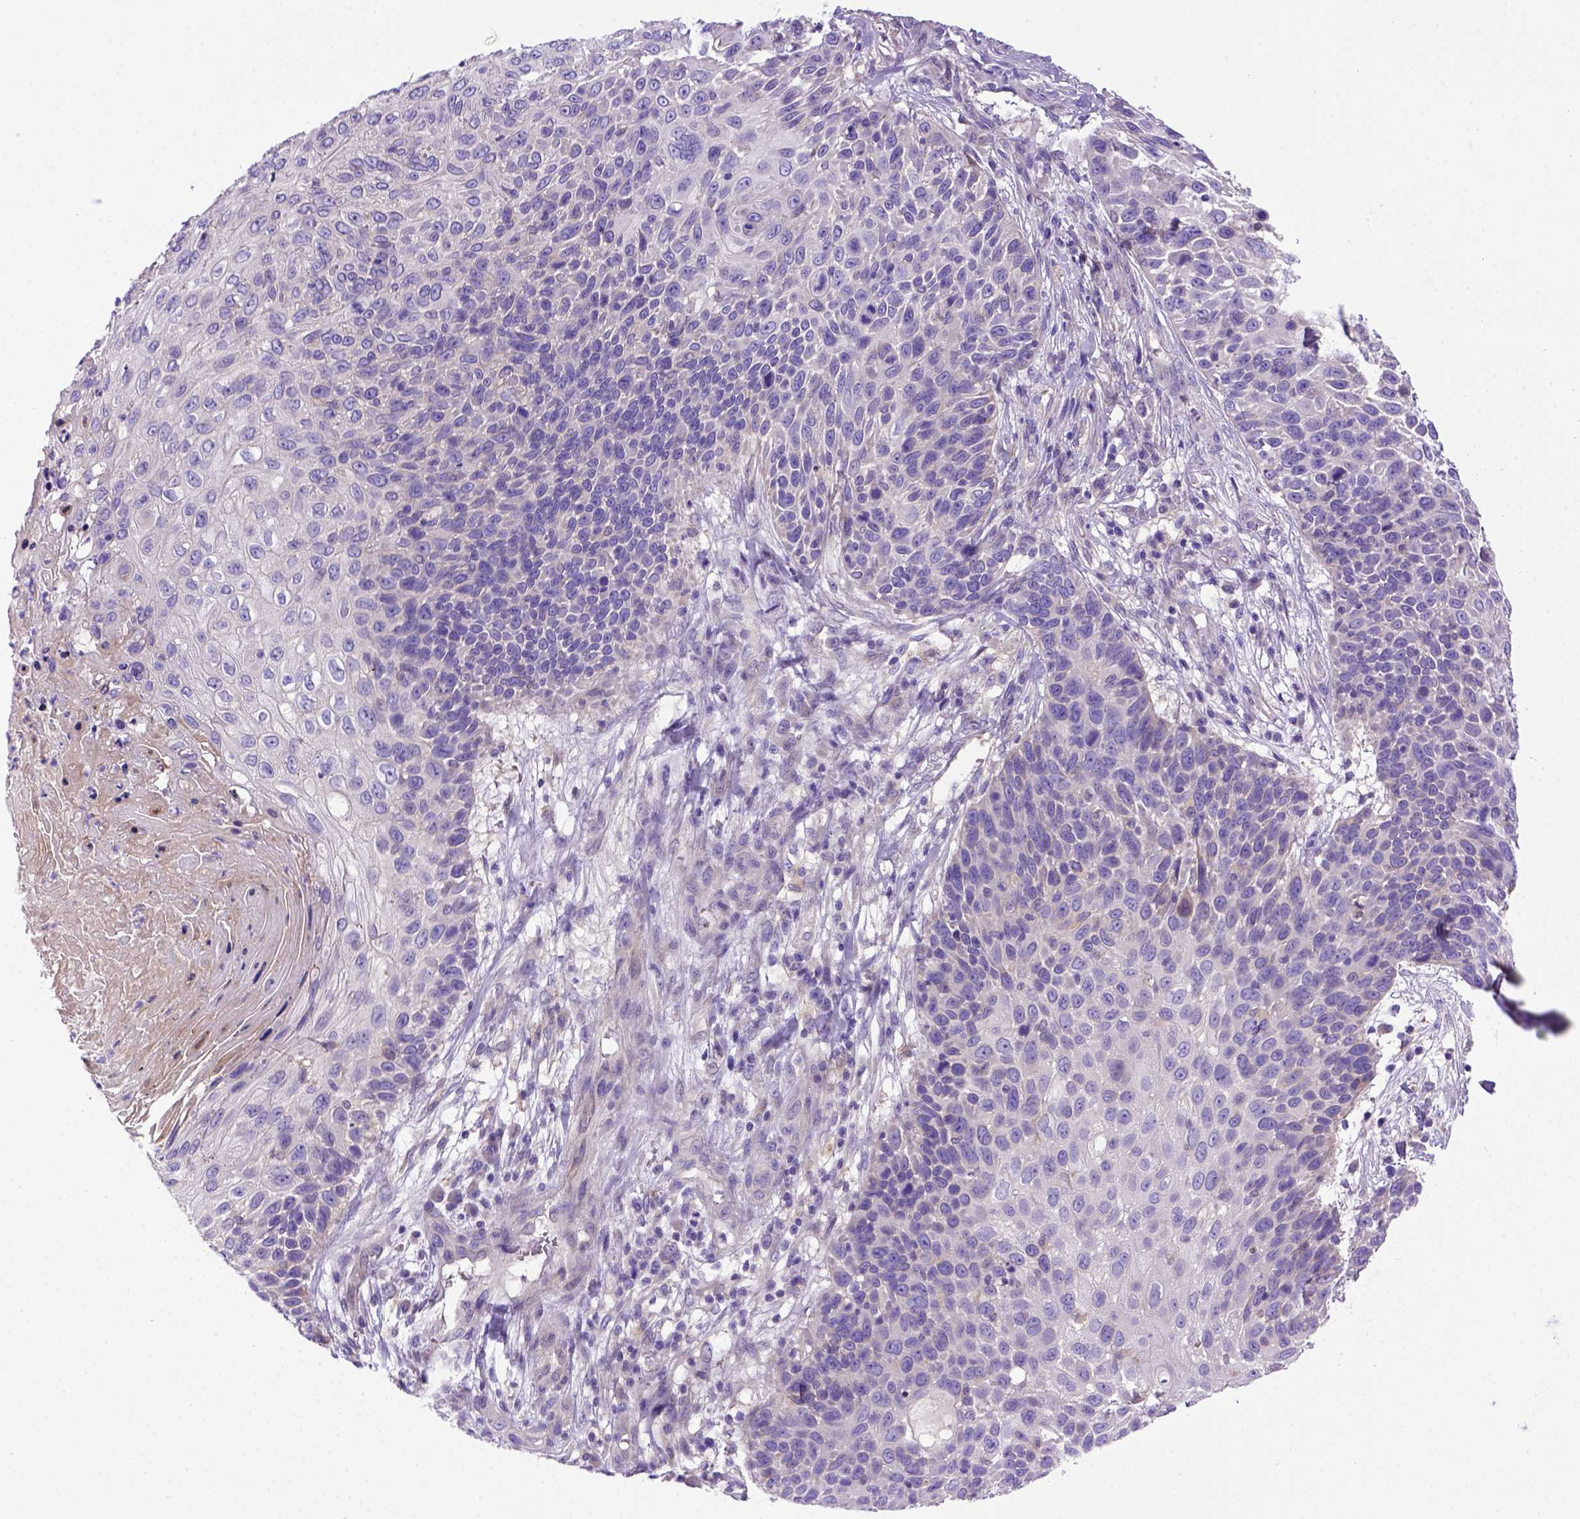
{"staining": {"intensity": "negative", "quantity": "none", "location": "none"}, "tissue": "skin cancer", "cell_type": "Tumor cells", "image_type": "cancer", "snomed": [{"axis": "morphology", "description": "Squamous cell carcinoma, NOS"}, {"axis": "topography", "description": "Skin"}], "caption": "Skin cancer (squamous cell carcinoma) was stained to show a protein in brown. There is no significant expression in tumor cells.", "gene": "ADAM12", "patient": {"sex": "male", "age": 92}}